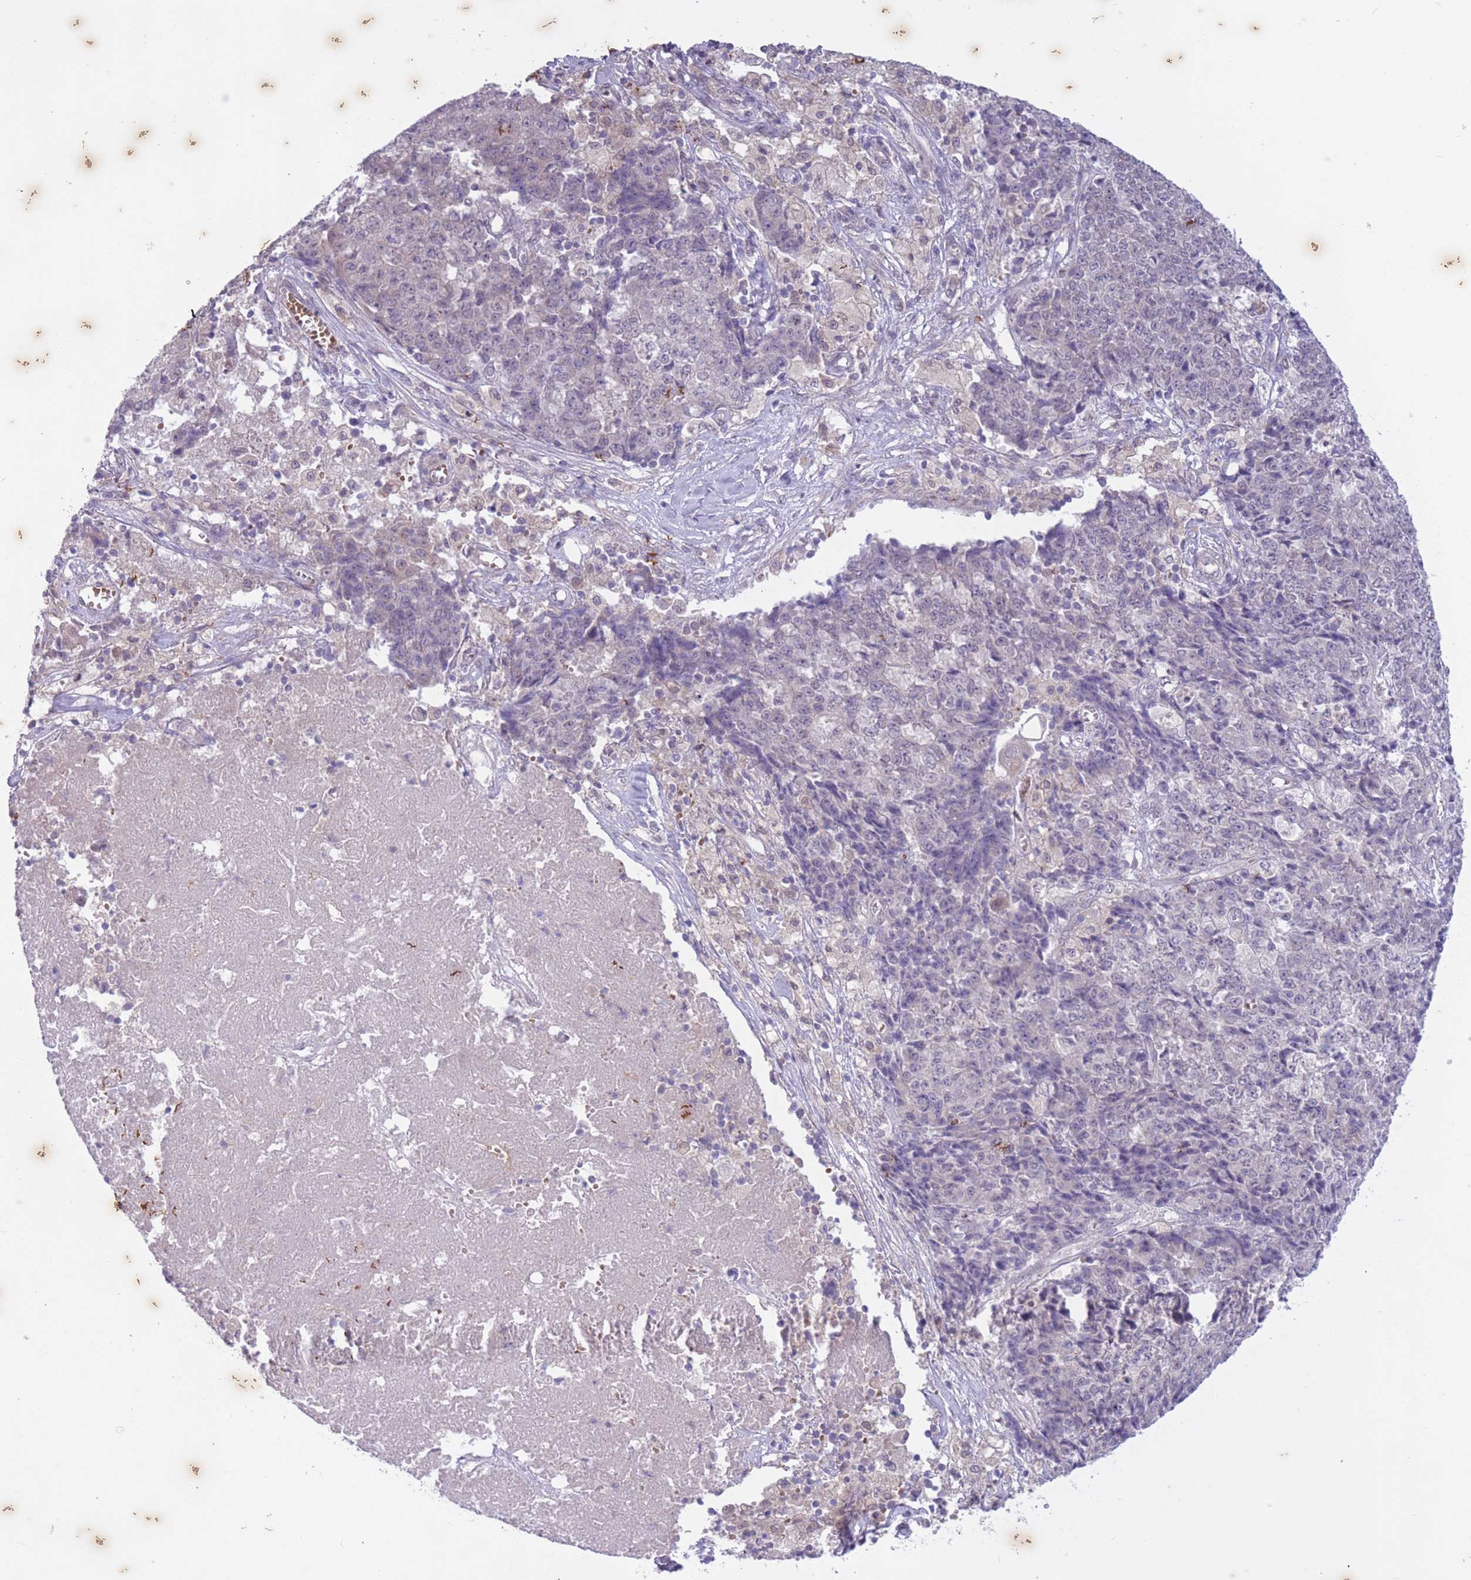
{"staining": {"intensity": "negative", "quantity": "none", "location": "none"}, "tissue": "ovarian cancer", "cell_type": "Tumor cells", "image_type": "cancer", "snomed": [{"axis": "morphology", "description": "Carcinoma, endometroid"}, {"axis": "topography", "description": "Ovary"}], "caption": "Tumor cells show no significant protein expression in ovarian cancer.", "gene": "ARPIN", "patient": {"sex": "female", "age": 42}}